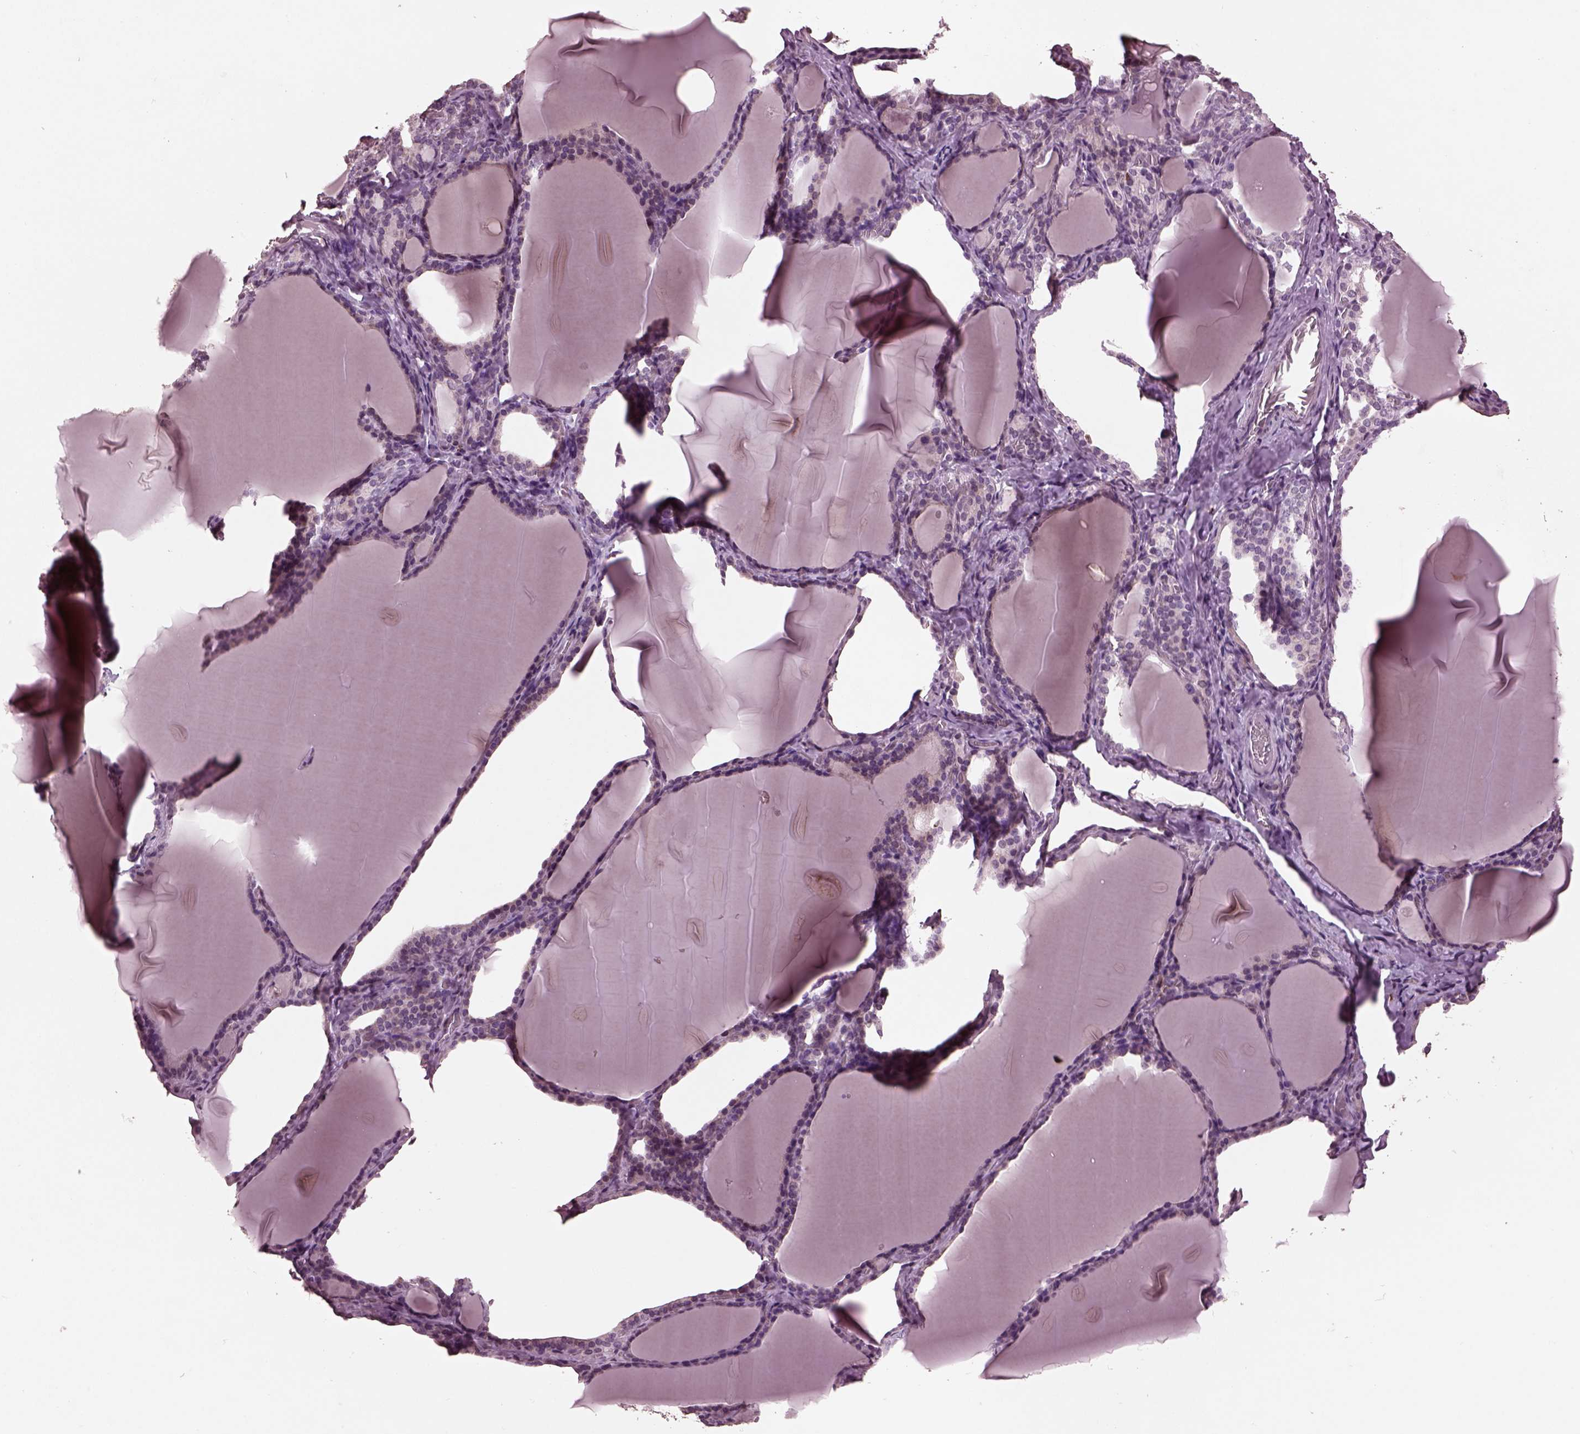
{"staining": {"intensity": "negative", "quantity": "none", "location": "none"}, "tissue": "thyroid gland", "cell_type": "Glandular cells", "image_type": "normal", "snomed": [{"axis": "morphology", "description": "Normal tissue, NOS"}, {"axis": "morphology", "description": "Hyperplasia, NOS"}, {"axis": "topography", "description": "Thyroid gland"}], "caption": "The photomicrograph demonstrates no staining of glandular cells in benign thyroid gland. (DAB (3,3'-diaminobenzidine) immunohistochemistry, high magnification).", "gene": "IL18RAP", "patient": {"sex": "female", "age": 27}}